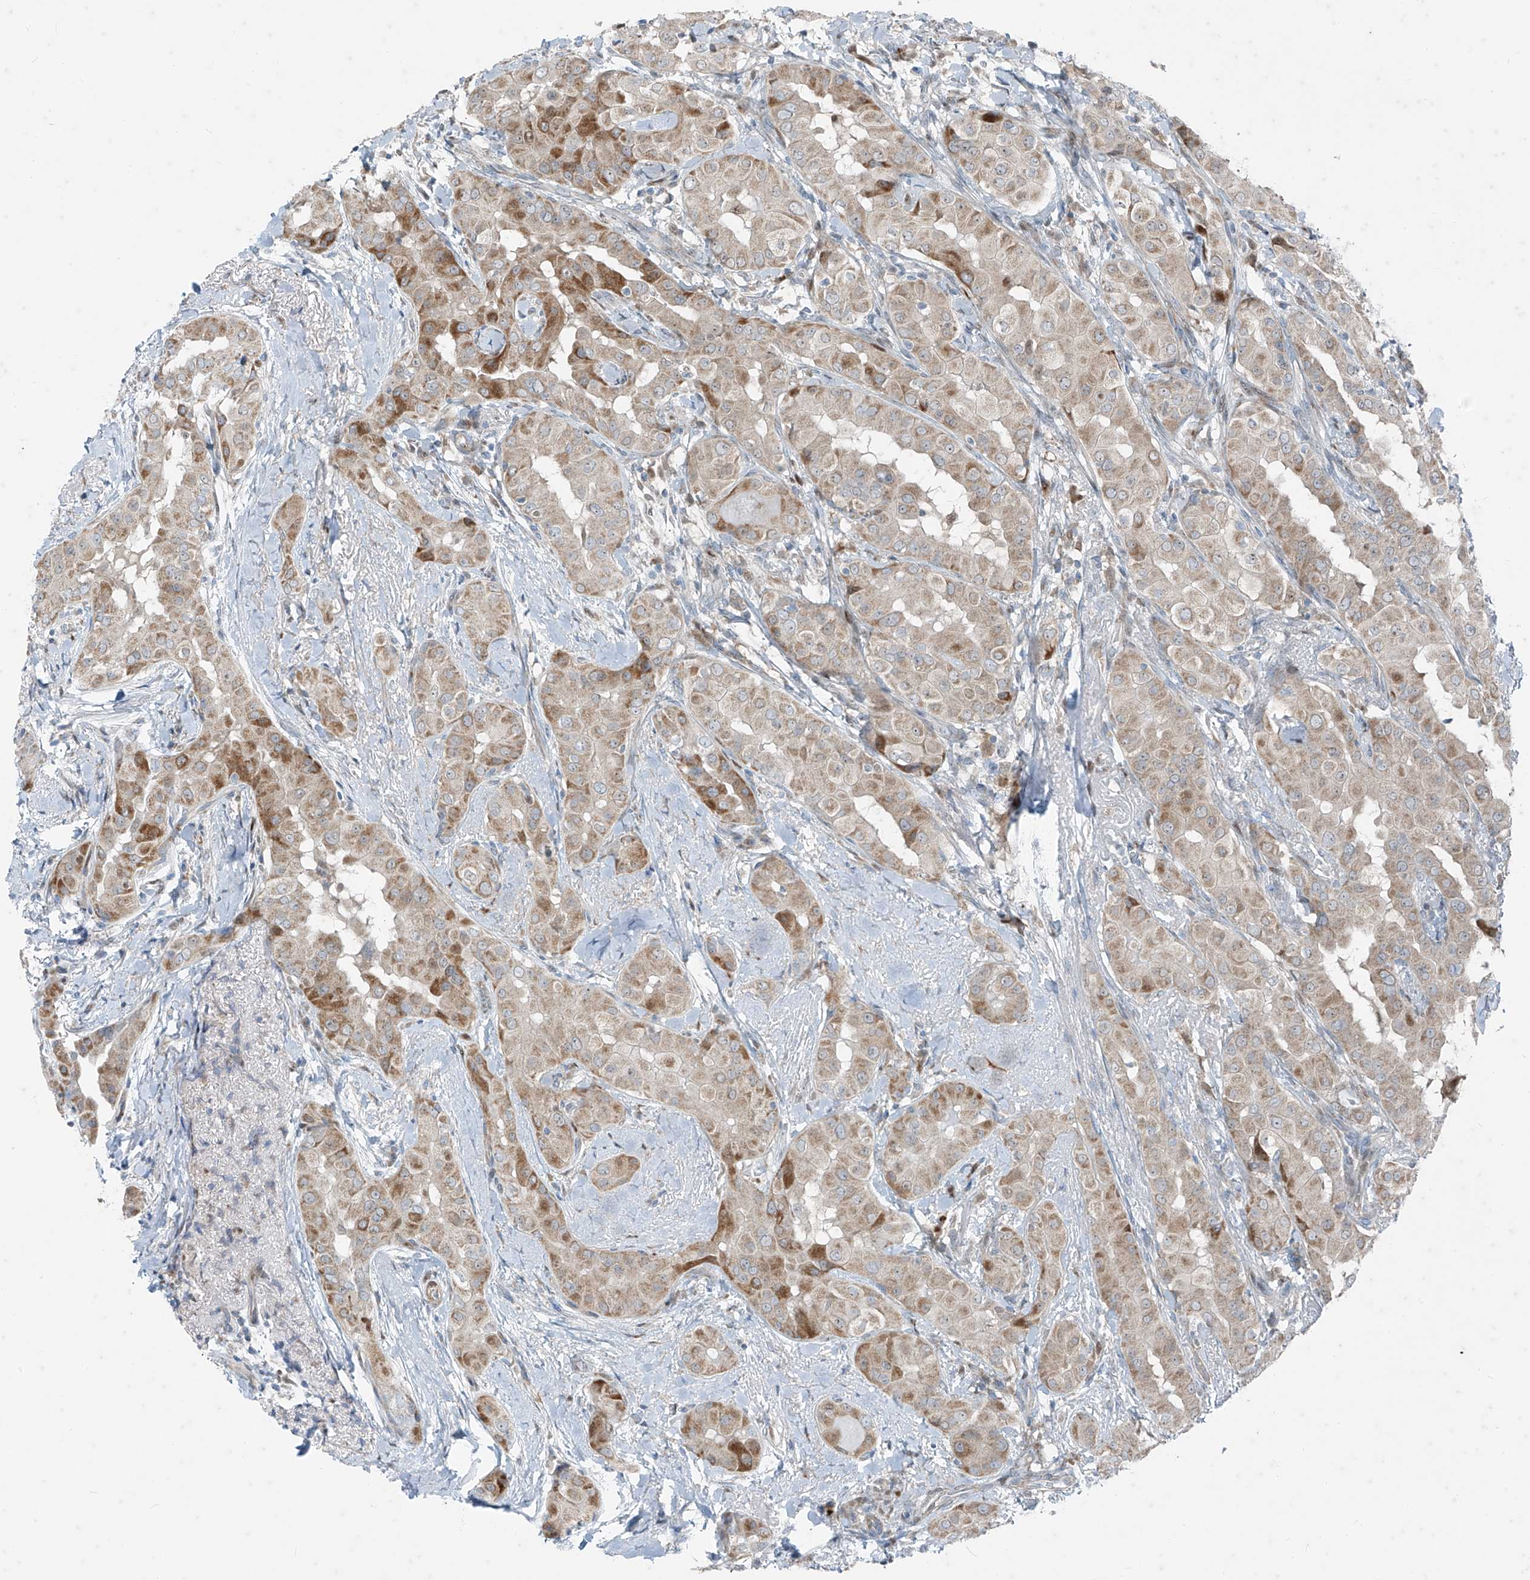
{"staining": {"intensity": "moderate", "quantity": "25%-75%", "location": "cytoplasmic/membranous"}, "tissue": "thyroid cancer", "cell_type": "Tumor cells", "image_type": "cancer", "snomed": [{"axis": "morphology", "description": "Papillary adenocarcinoma, NOS"}, {"axis": "topography", "description": "Thyroid gland"}], "caption": "DAB (3,3'-diaminobenzidine) immunohistochemical staining of human thyroid cancer displays moderate cytoplasmic/membranous protein expression in about 25%-75% of tumor cells.", "gene": "PPCS", "patient": {"sex": "male", "age": 33}}